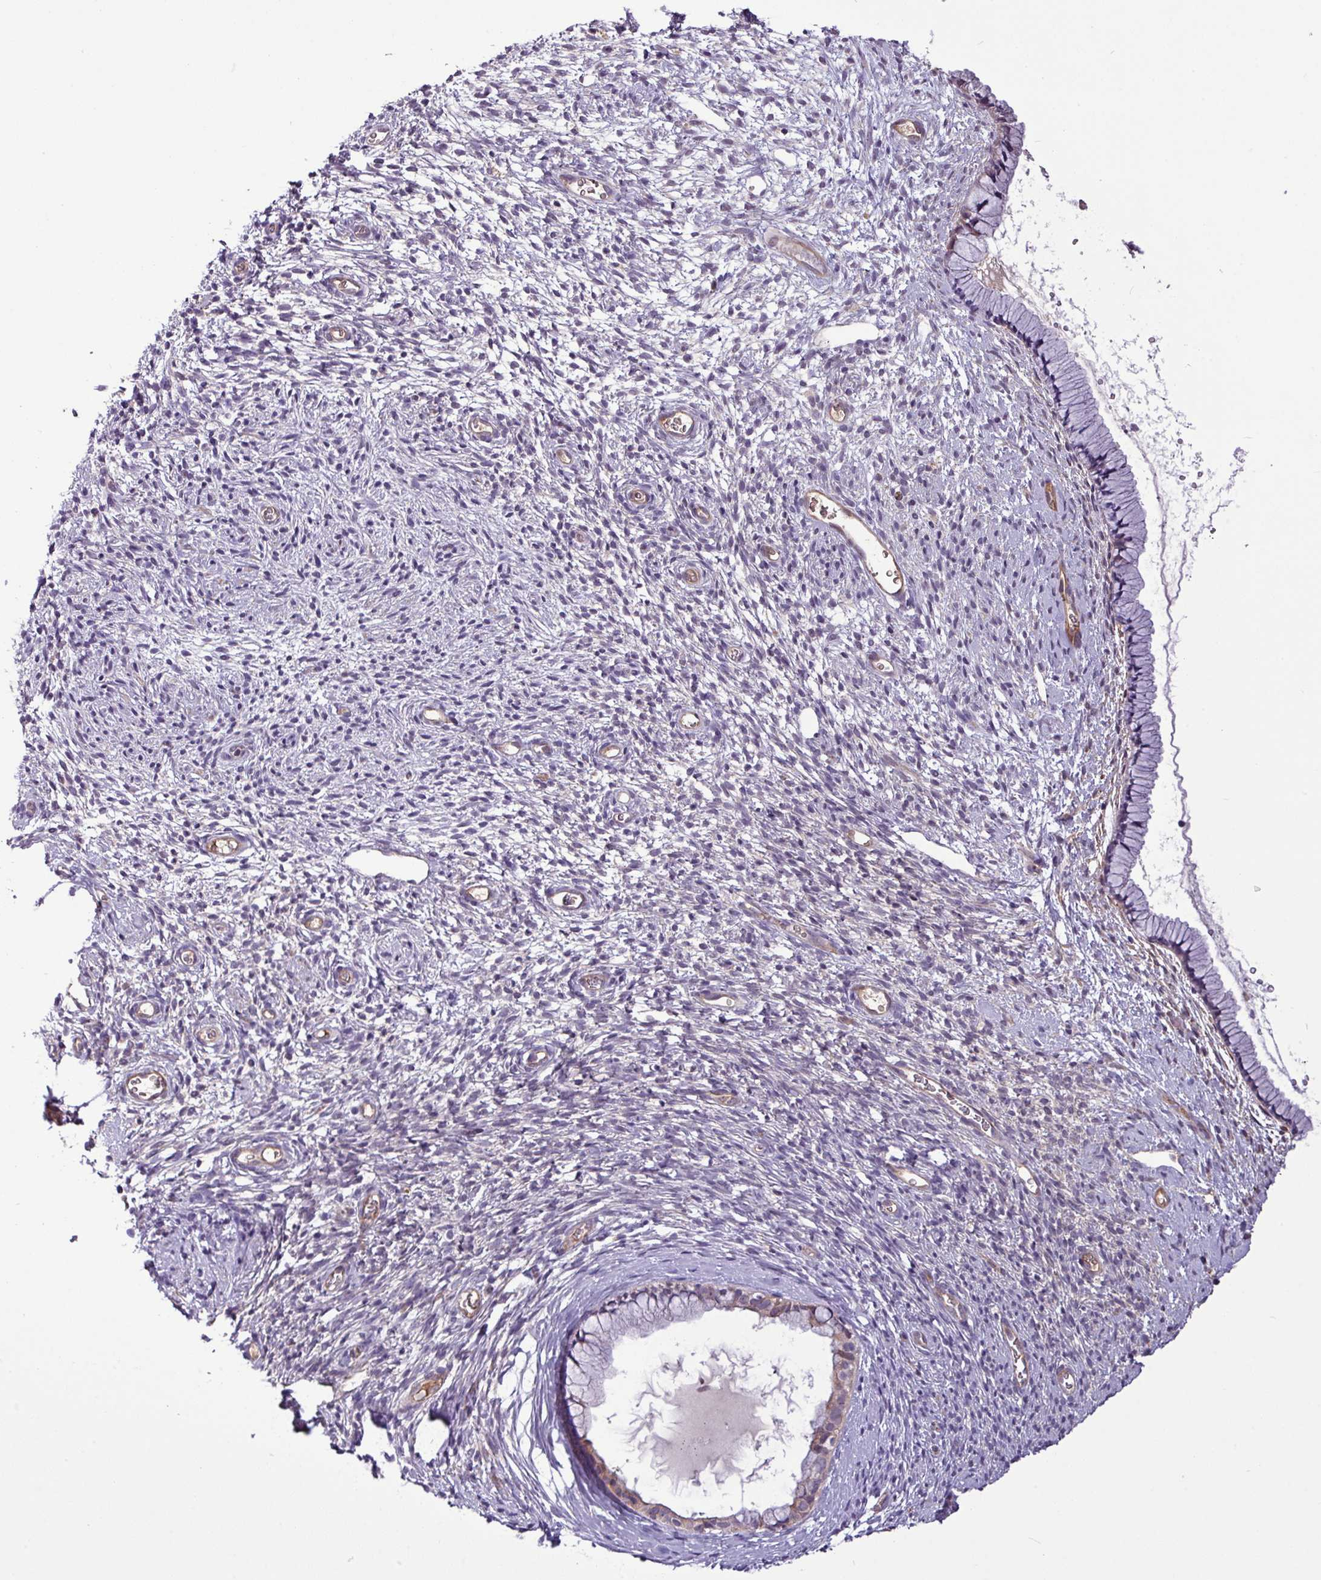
{"staining": {"intensity": "moderate", "quantity": "<25%", "location": "cytoplasmic/membranous"}, "tissue": "cervix", "cell_type": "Glandular cells", "image_type": "normal", "snomed": [{"axis": "morphology", "description": "Normal tissue, NOS"}, {"axis": "topography", "description": "Cervix"}], "caption": "Moderate cytoplasmic/membranous expression for a protein is identified in about <25% of glandular cells of benign cervix using IHC.", "gene": "XIAP", "patient": {"sex": "female", "age": 76}}